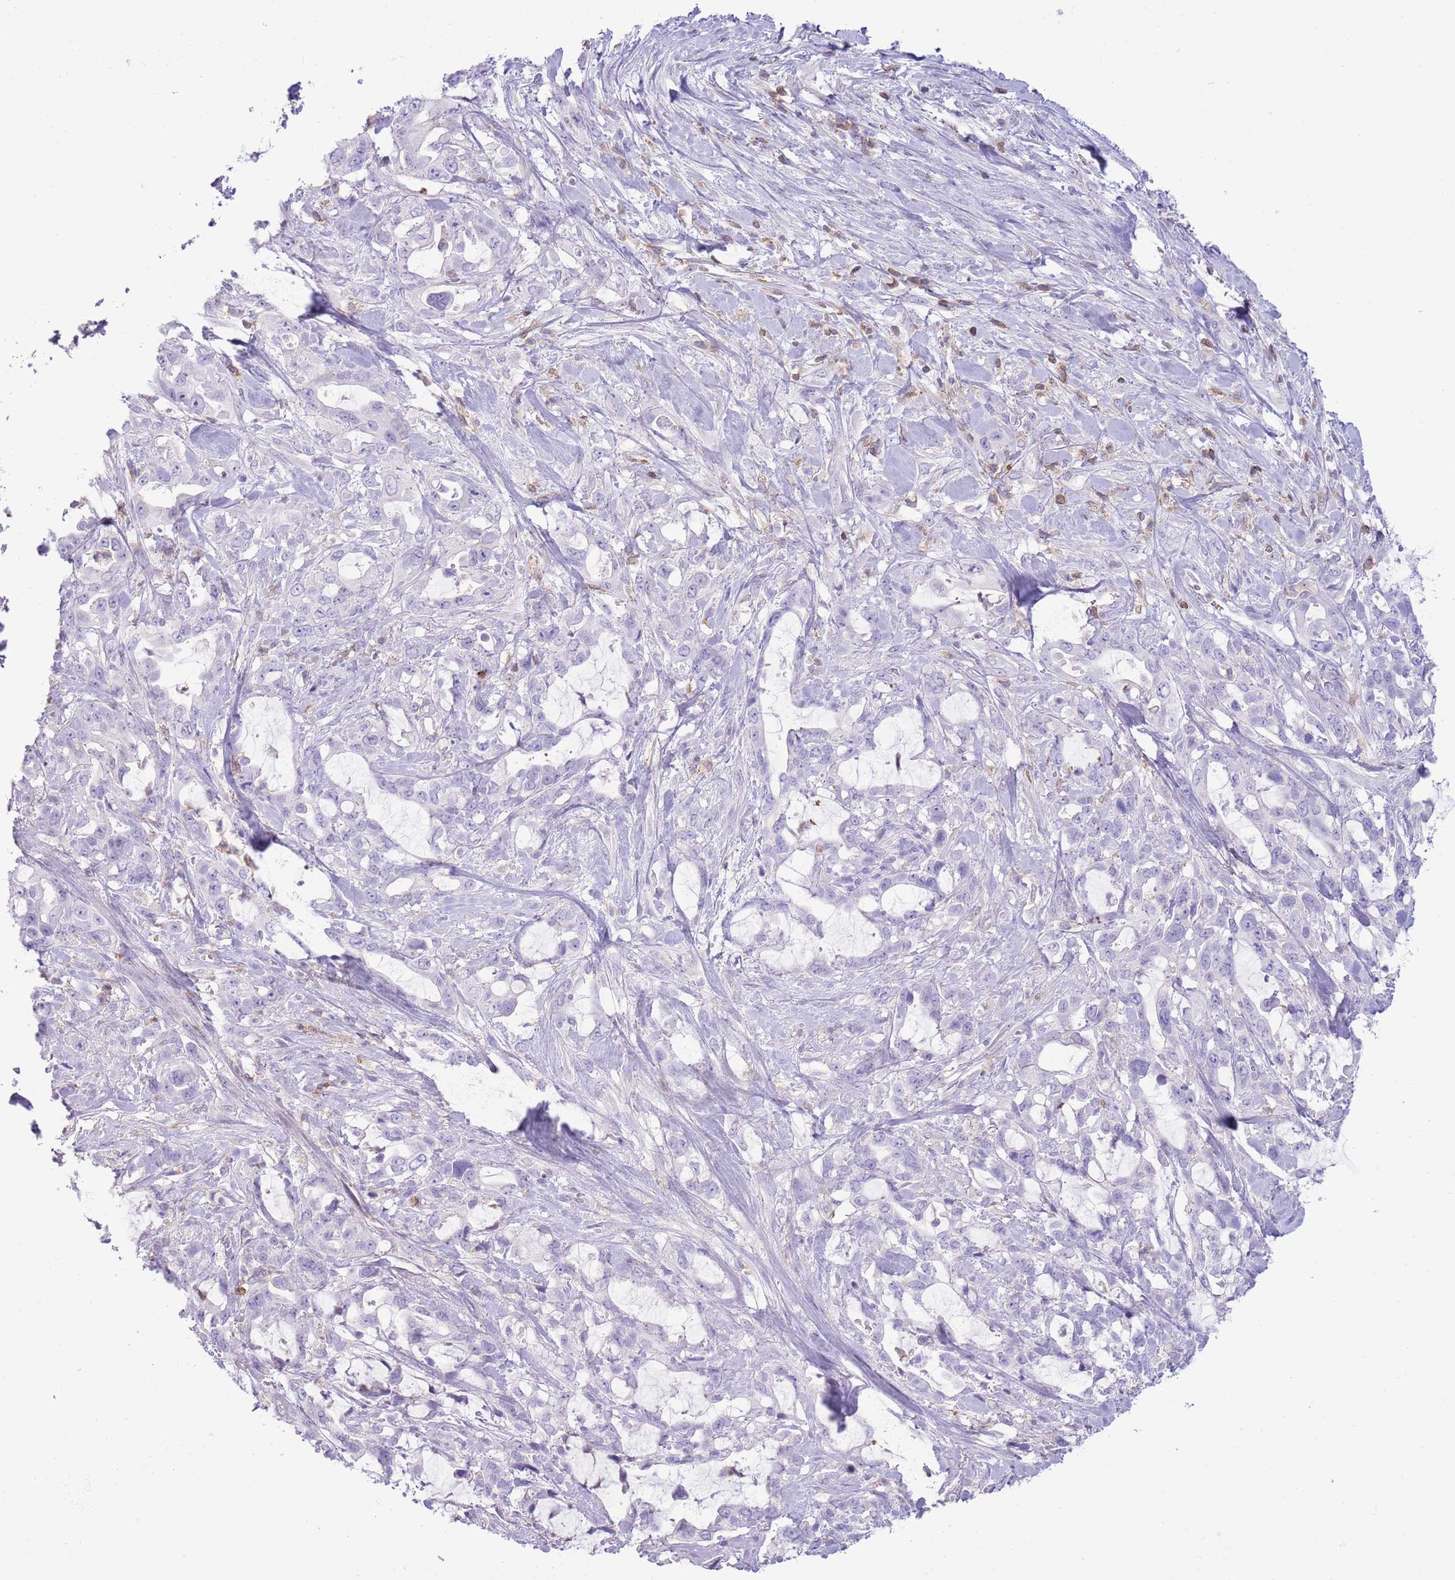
{"staining": {"intensity": "negative", "quantity": "none", "location": "none"}, "tissue": "pancreatic cancer", "cell_type": "Tumor cells", "image_type": "cancer", "snomed": [{"axis": "morphology", "description": "Adenocarcinoma, NOS"}, {"axis": "topography", "description": "Pancreas"}], "caption": "Adenocarcinoma (pancreatic) was stained to show a protein in brown. There is no significant expression in tumor cells. The staining was performed using DAB (3,3'-diaminobenzidine) to visualize the protein expression in brown, while the nuclei were stained in blue with hematoxylin (Magnification: 20x).", "gene": "OR4Q3", "patient": {"sex": "female", "age": 61}}